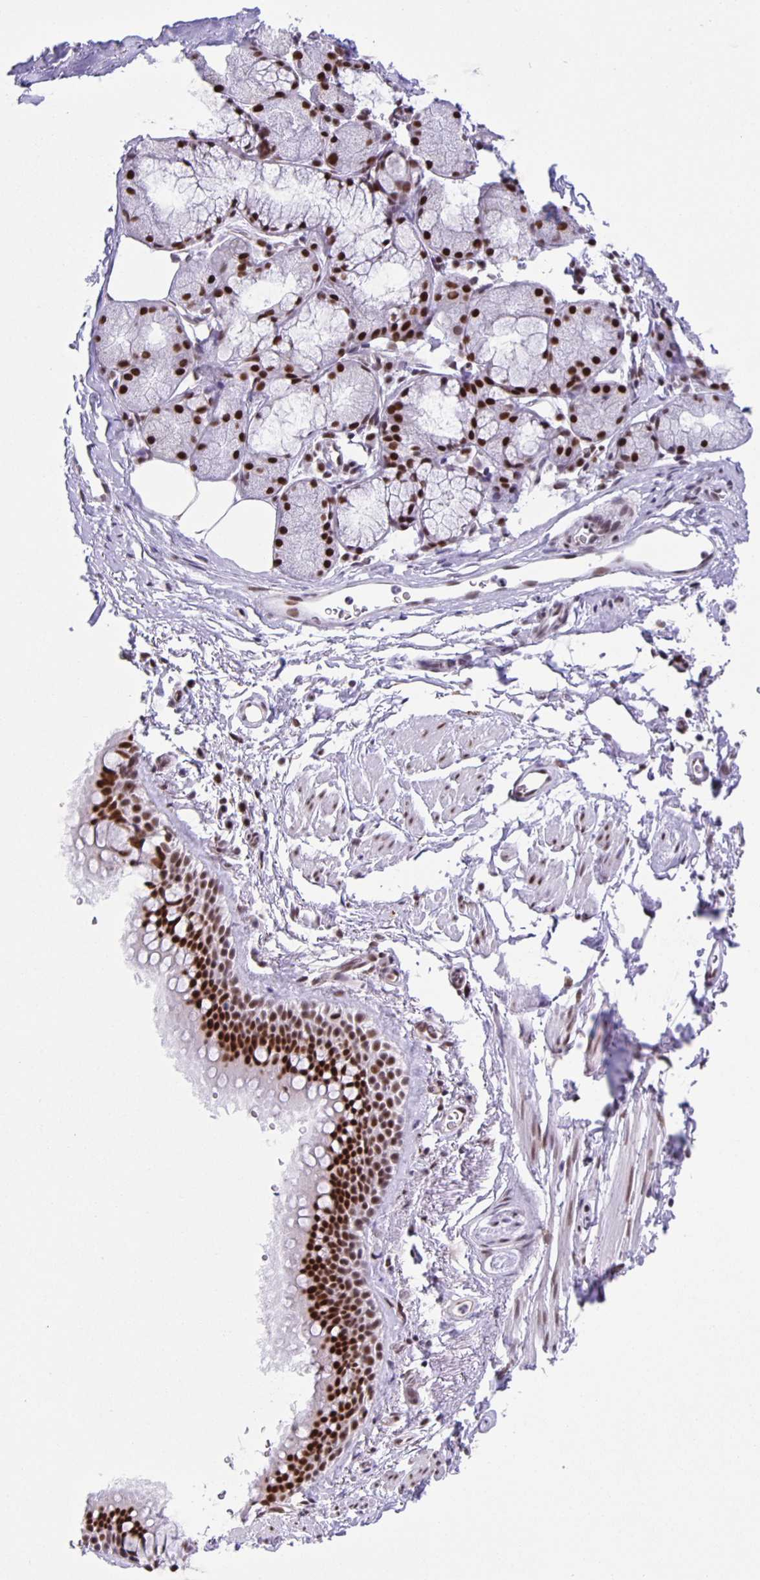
{"staining": {"intensity": "negative", "quantity": "none", "location": "none"}, "tissue": "adipose tissue", "cell_type": "Adipocytes", "image_type": "normal", "snomed": [{"axis": "morphology", "description": "Normal tissue, NOS"}, {"axis": "topography", "description": "Lymph node"}, {"axis": "topography", "description": "Cartilage tissue"}, {"axis": "topography", "description": "Bronchus"}], "caption": "Human adipose tissue stained for a protein using IHC reveals no expression in adipocytes.", "gene": "ZRANB2", "patient": {"sex": "female", "age": 70}}